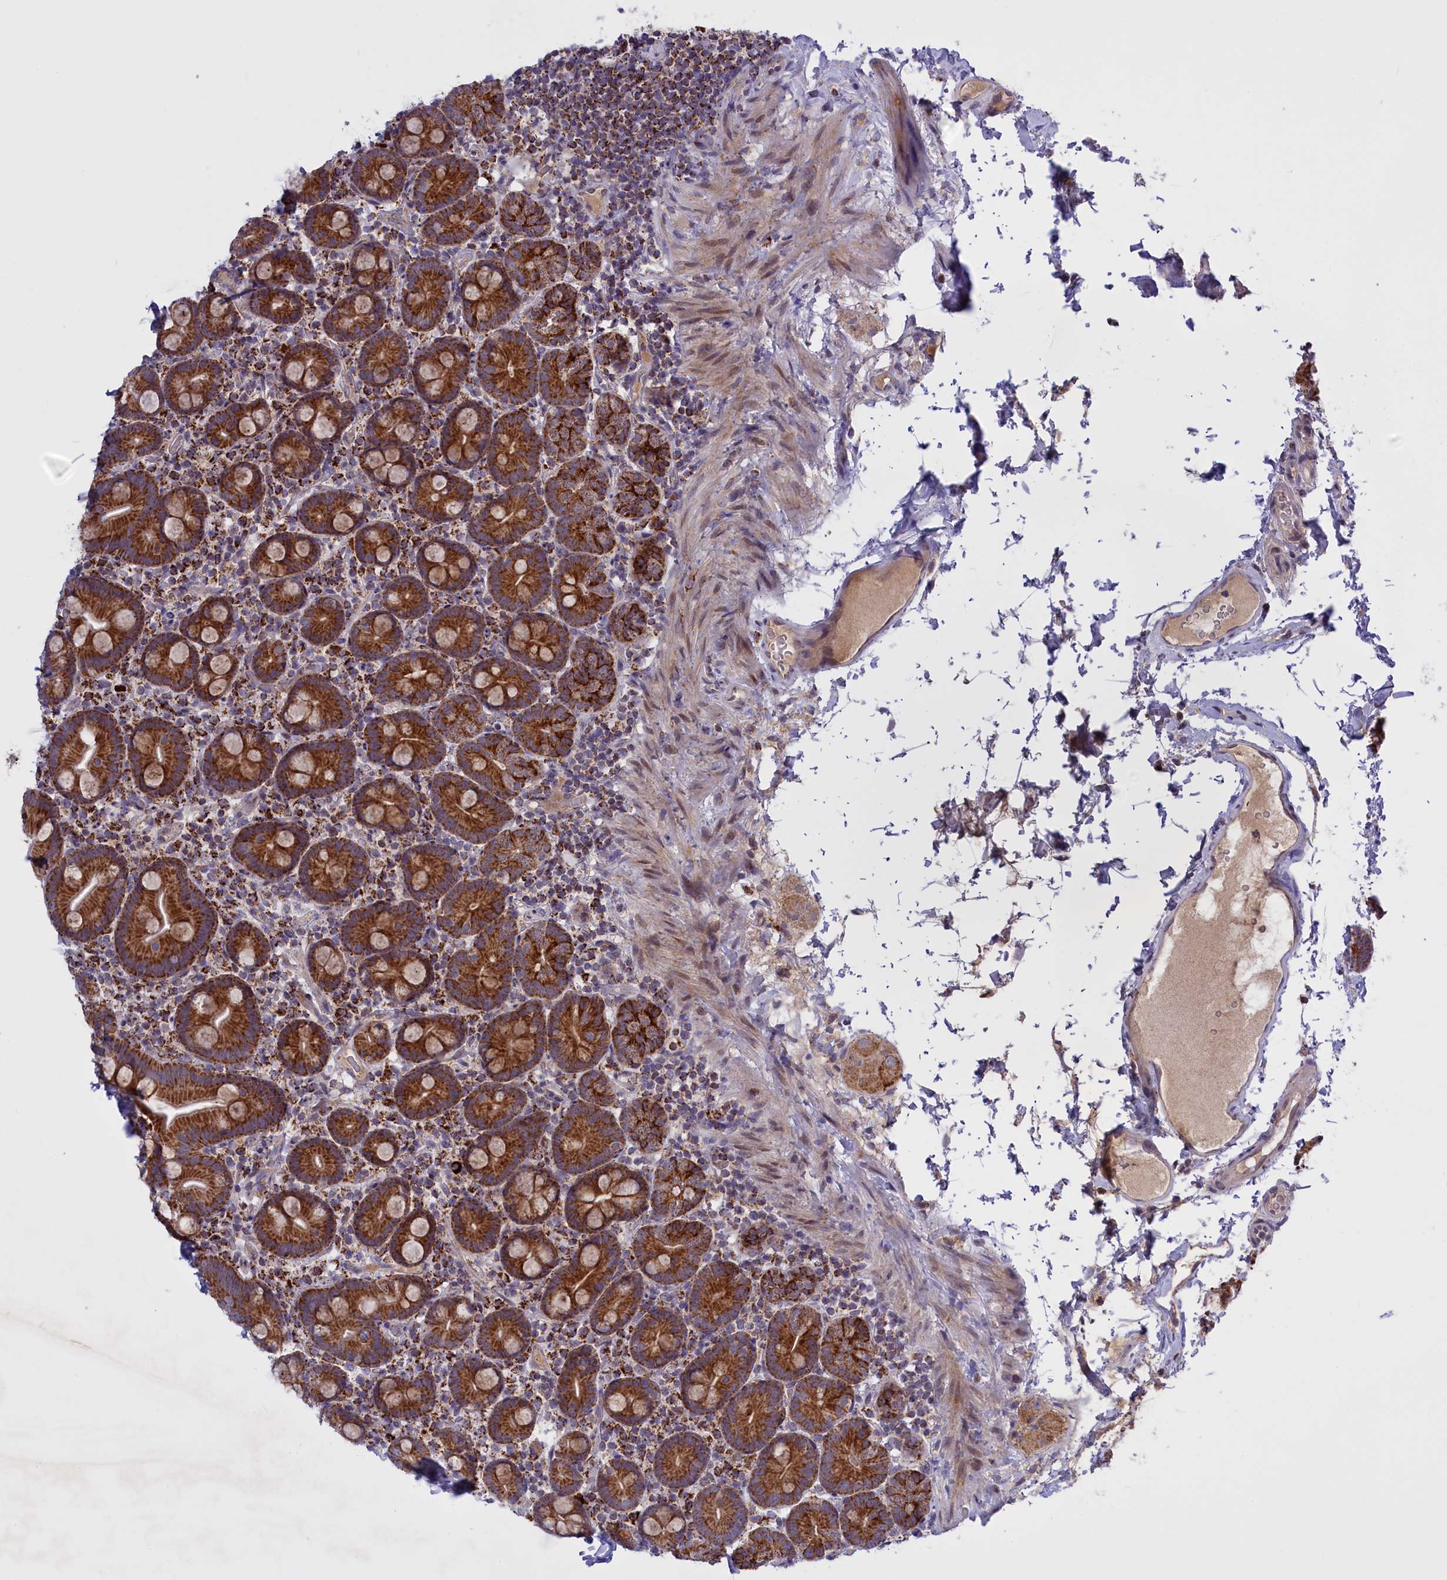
{"staining": {"intensity": "strong", "quantity": ">75%", "location": "cytoplasmic/membranous"}, "tissue": "small intestine", "cell_type": "Glandular cells", "image_type": "normal", "snomed": [{"axis": "morphology", "description": "Normal tissue, NOS"}, {"axis": "topography", "description": "Small intestine"}], "caption": "Immunohistochemistry (IHC) (DAB) staining of unremarkable small intestine exhibits strong cytoplasmic/membranous protein expression in about >75% of glandular cells.", "gene": "FAM149B1", "patient": {"sex": "female", "age": 68}}